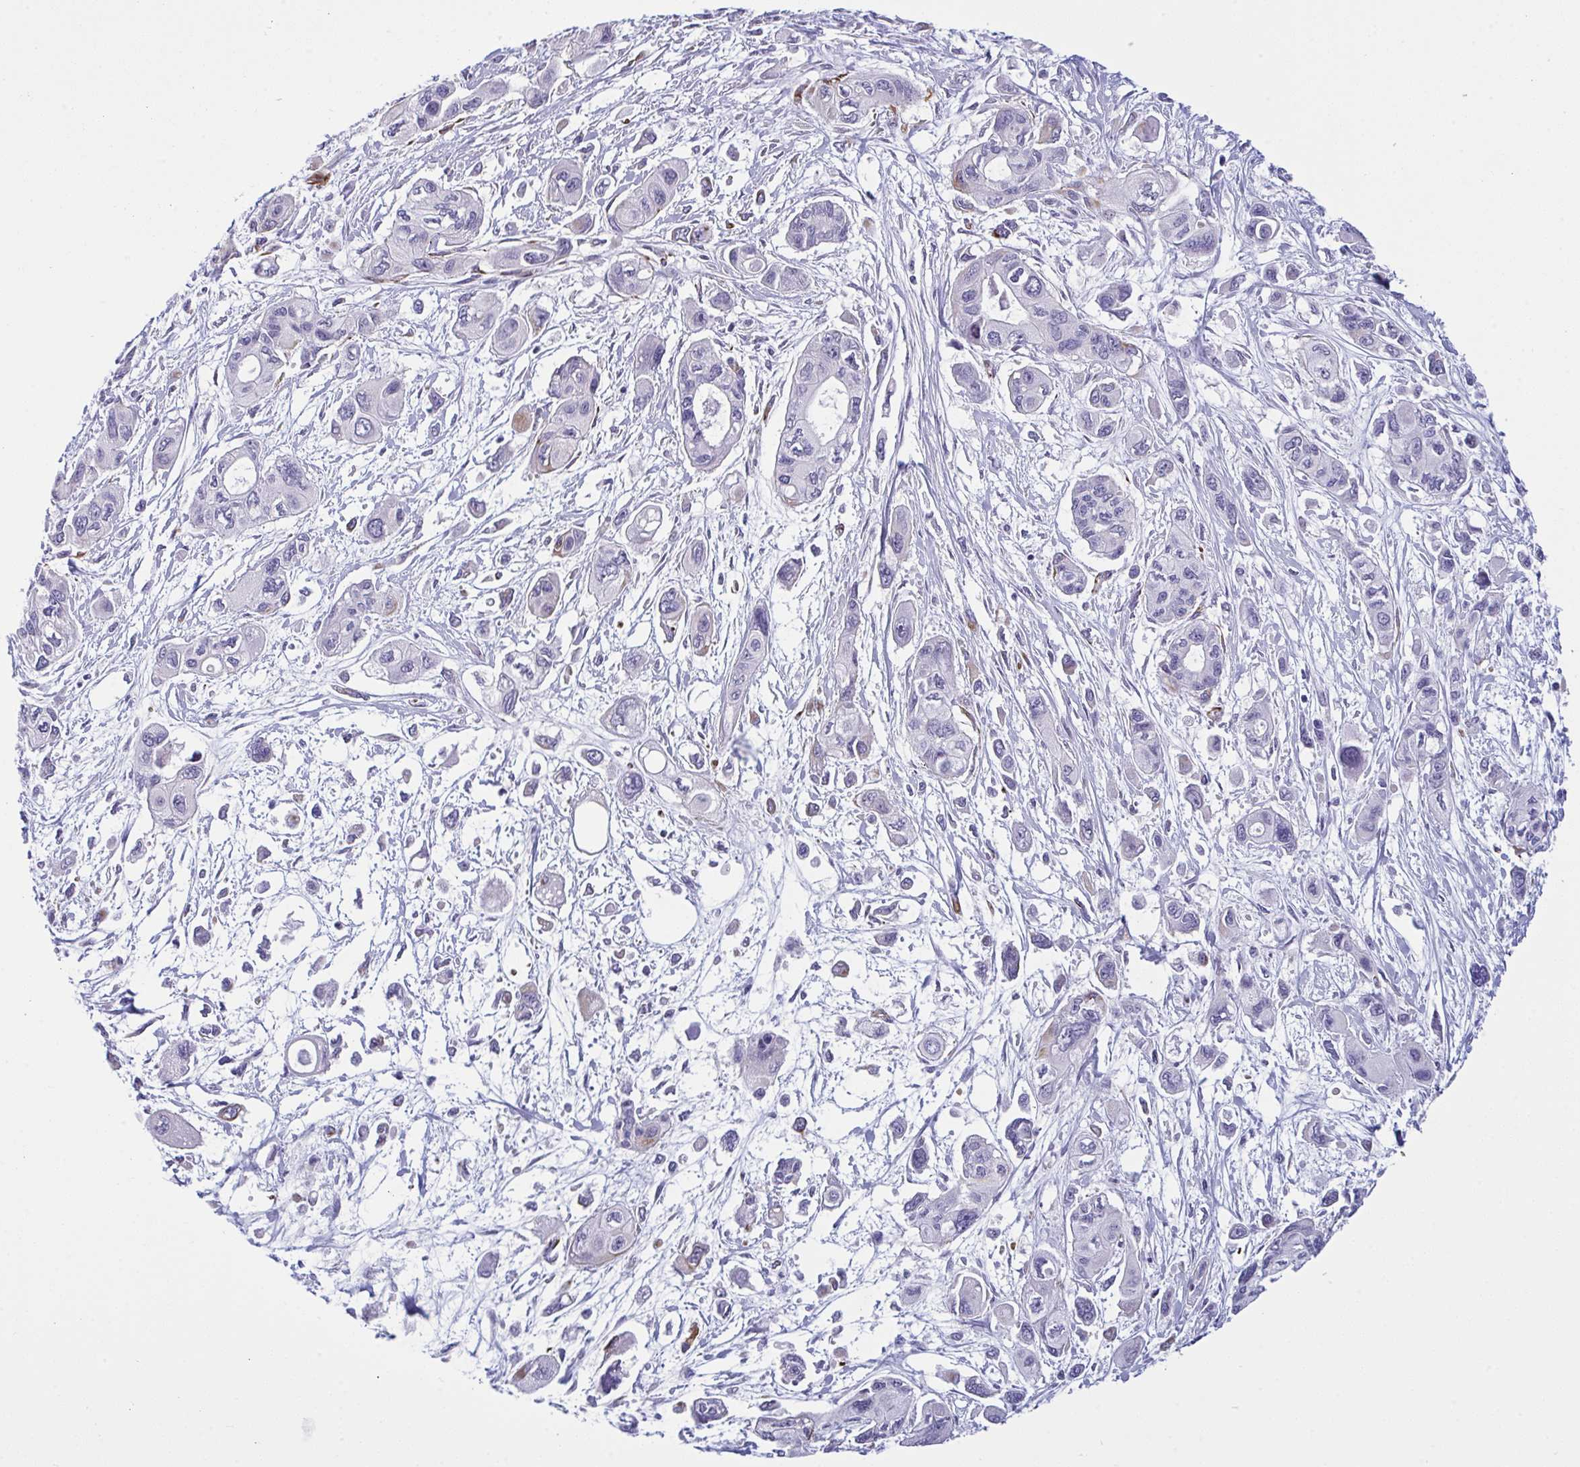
{"staining": {"intensity": "negative", "quantity": "none", "location": "none"}, "tissue": "pancreatic cancer", "cell_type": "Tumor cells", "image_type": "cancer", "snomed": [{"axis": "morphology", "description": "Adenocarcinoma, NOS"}, {"axis": "topography", "description": "Pancreas"}], "caption": "Histopathology image shows no significant protein positivity in tumor cells of pancreatic cancer (adenocarcinoma).", "gene": "SLC35B1", "patient": {"sex": "female", "age": 47}}